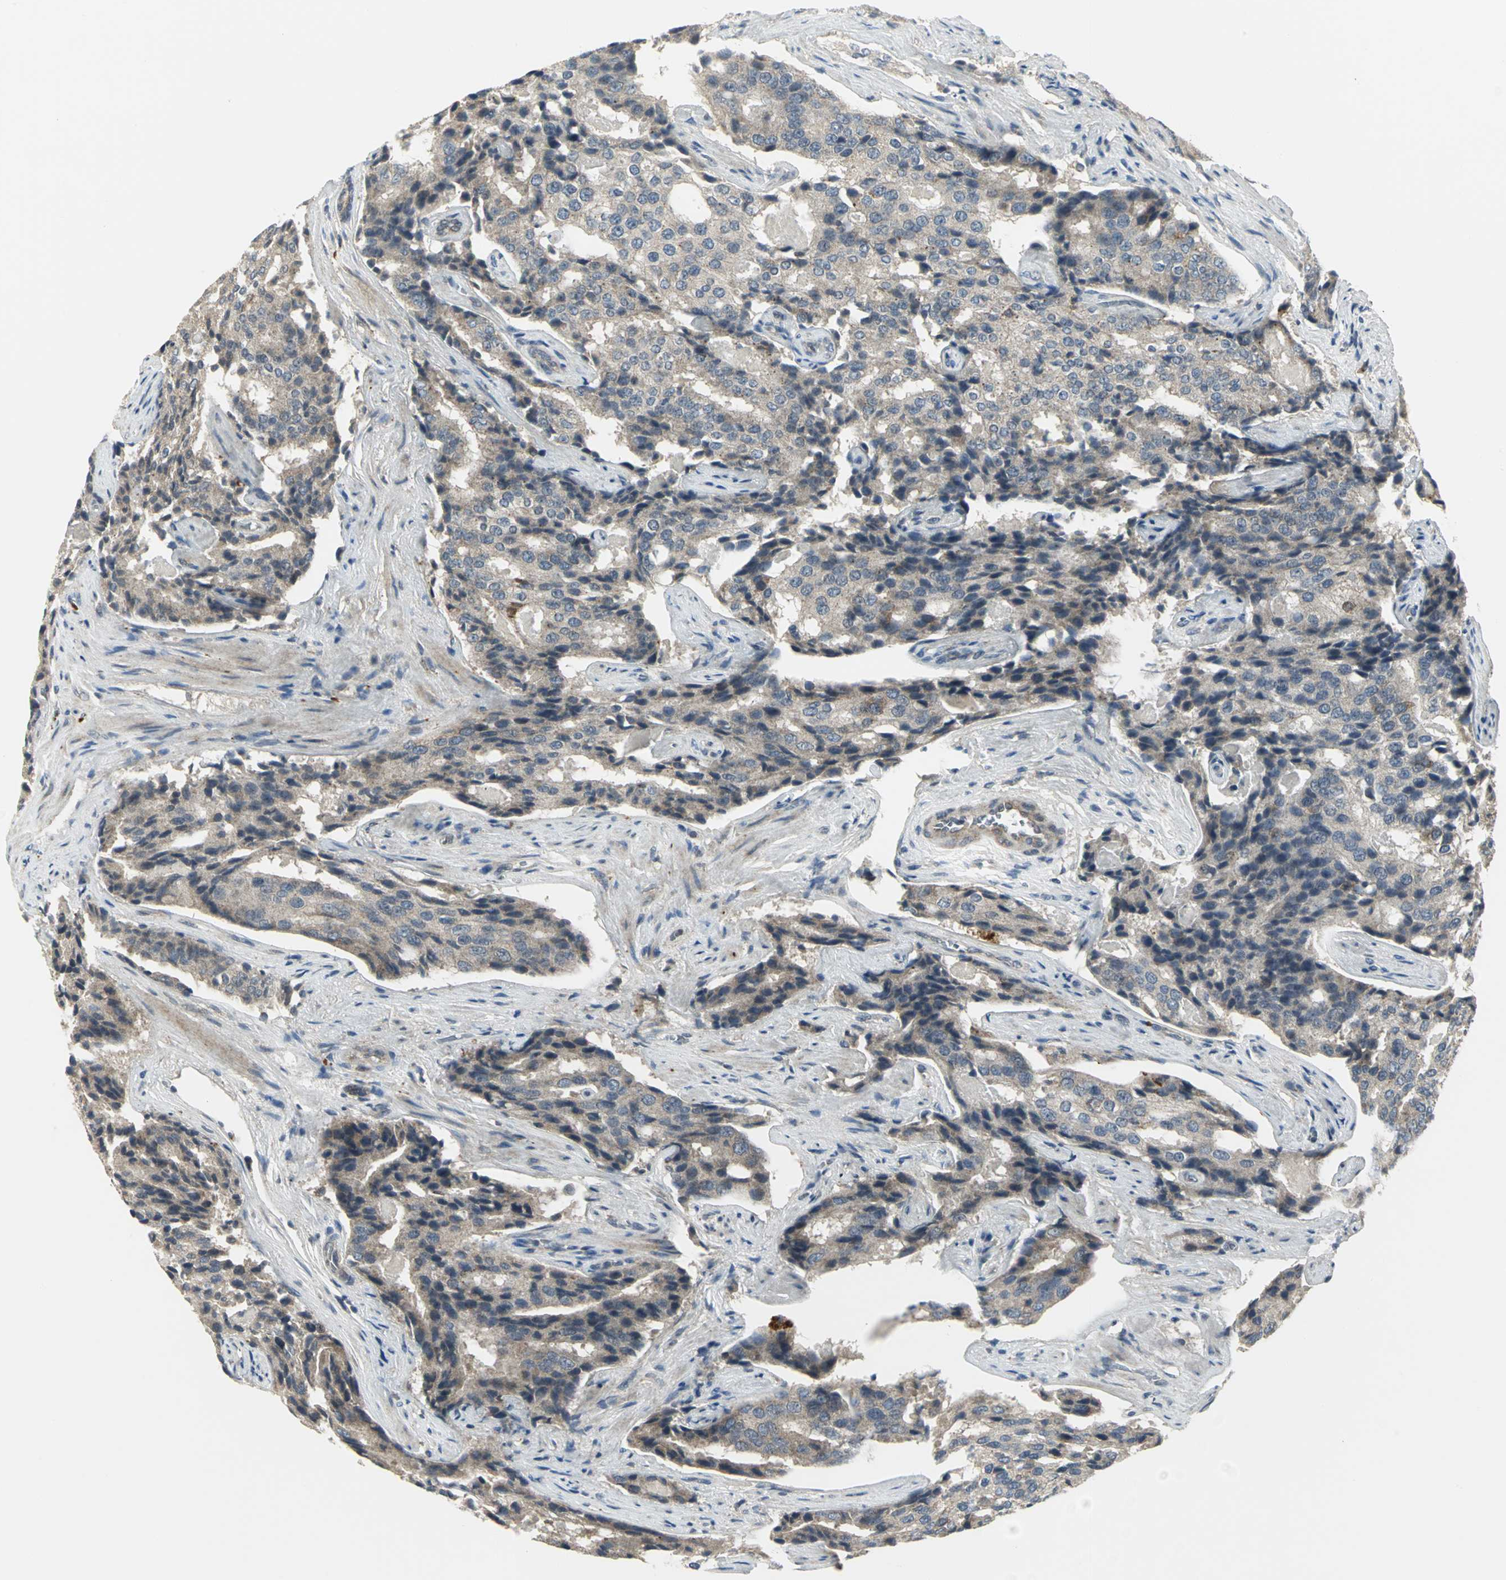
{"staining": {"intensity": "weak", "quantity": ">75%", "location": "cytoplasmic/membranous"}, "tissue": "prostate cancer", "cell_type": "Tumor cells", "image_type": "cancer", "snomed": [{"axis": "morphology", "description": "Adenocarcinoma, High grade"}, {"axis": "topography", "description": "Prostate"}], "caption": "There is low levels of weak cytoplasmic/membranous expression in tumor cells of prostate cancer, as demonstrated by immunohistochemical staining (brown color).", "gene": "MAPK8IP3", "patient": {"sex": "male", "age": 58}}